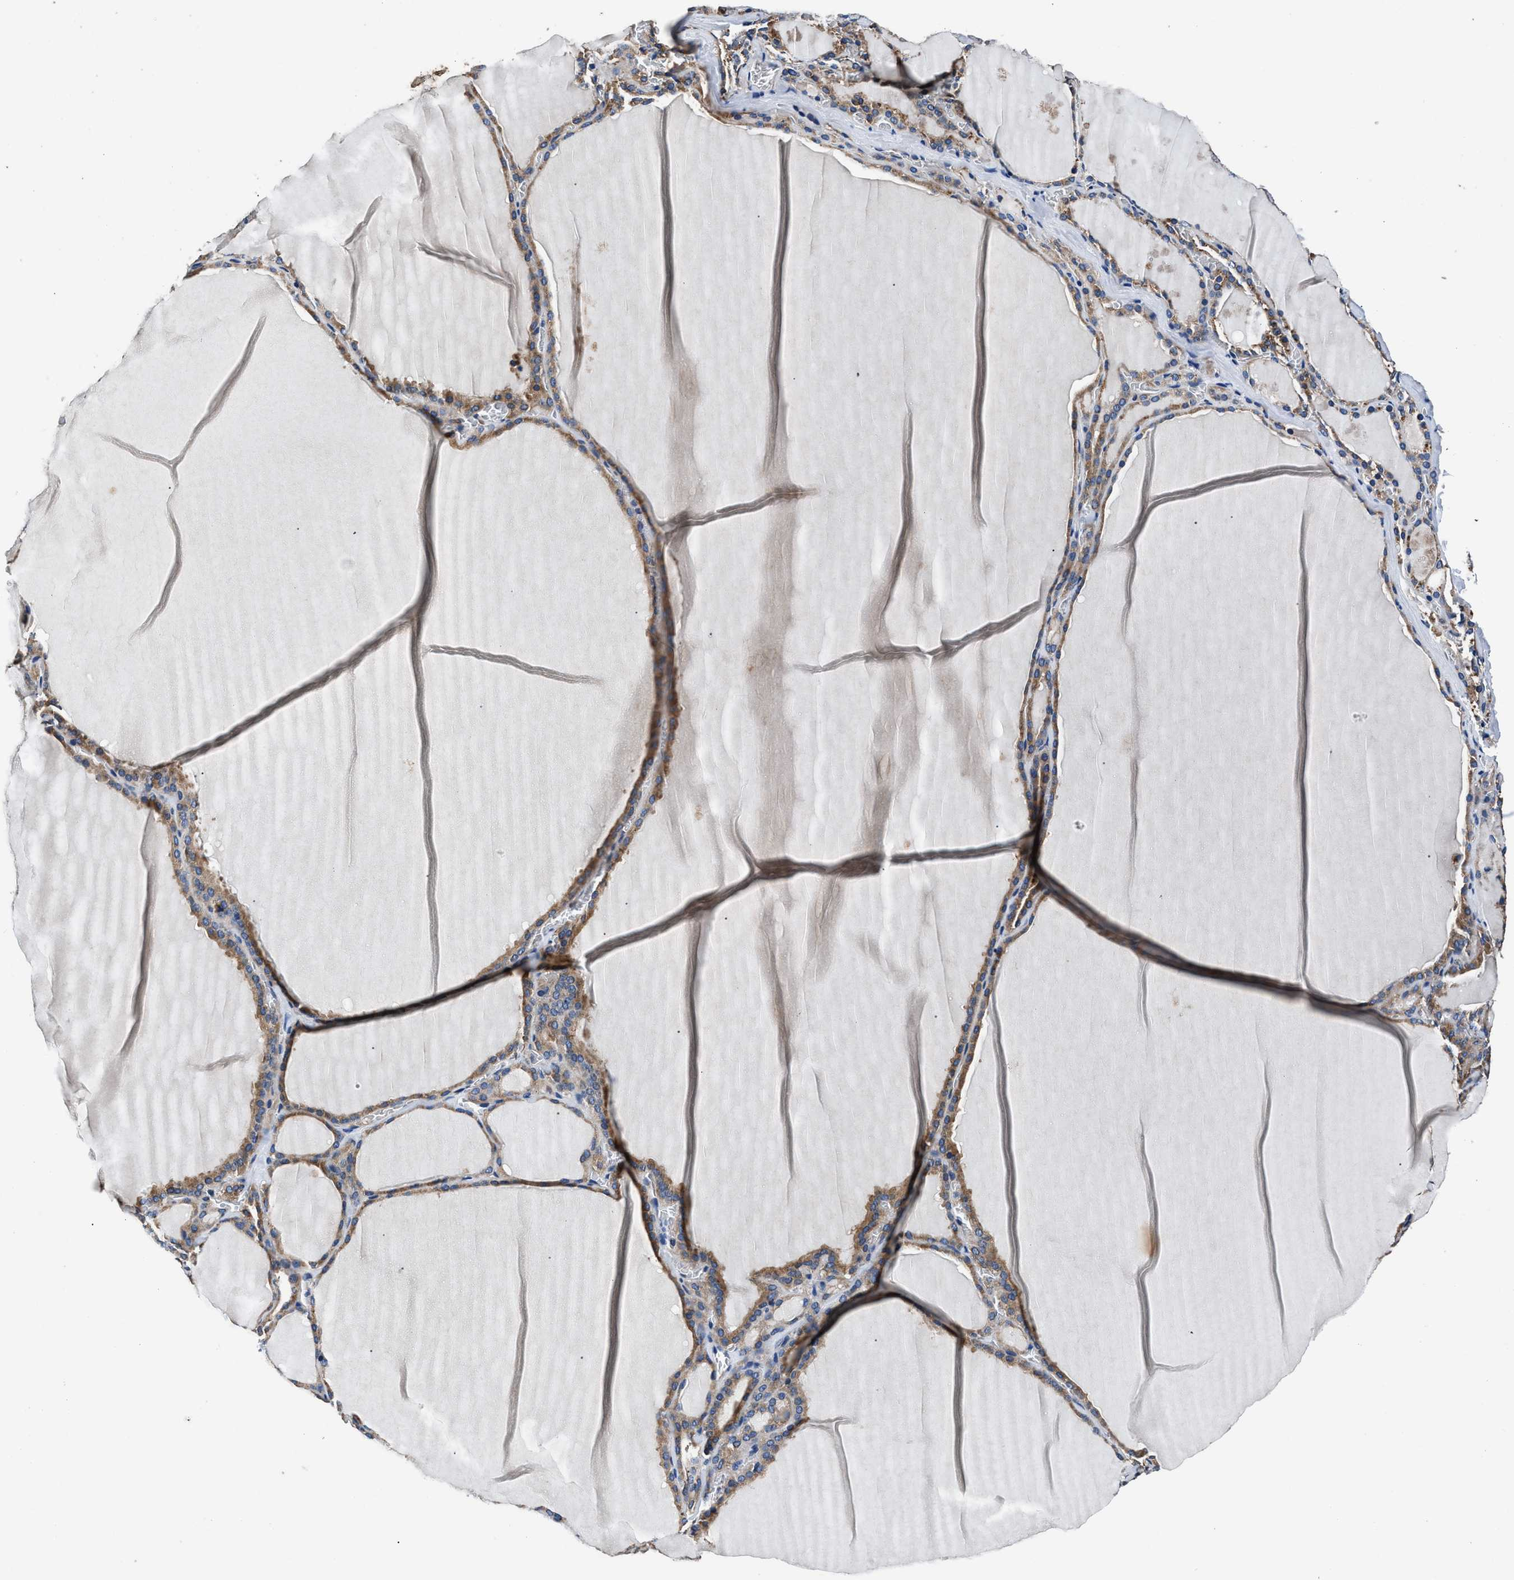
{"staining": {"intensity": "strong", "quantity": ">75%", "location": "cytoplasmic/membranous"}, "tissue": "thyroid gland", "cell_type": "Glandular cells", "image_type": "normal", "snomed": [{"axis": "morphology", "description": "Normal tissue, NOS"}, {"axis": "topography", "description": "Thyroid gland"}], "caption": "A brown stain shows strong cytoplasmic/membranous expression of a protein in glandular cells of benign thyroid gland.", "gene": "DHRS7B", "patient": {"sex": "male", "age": 56}}